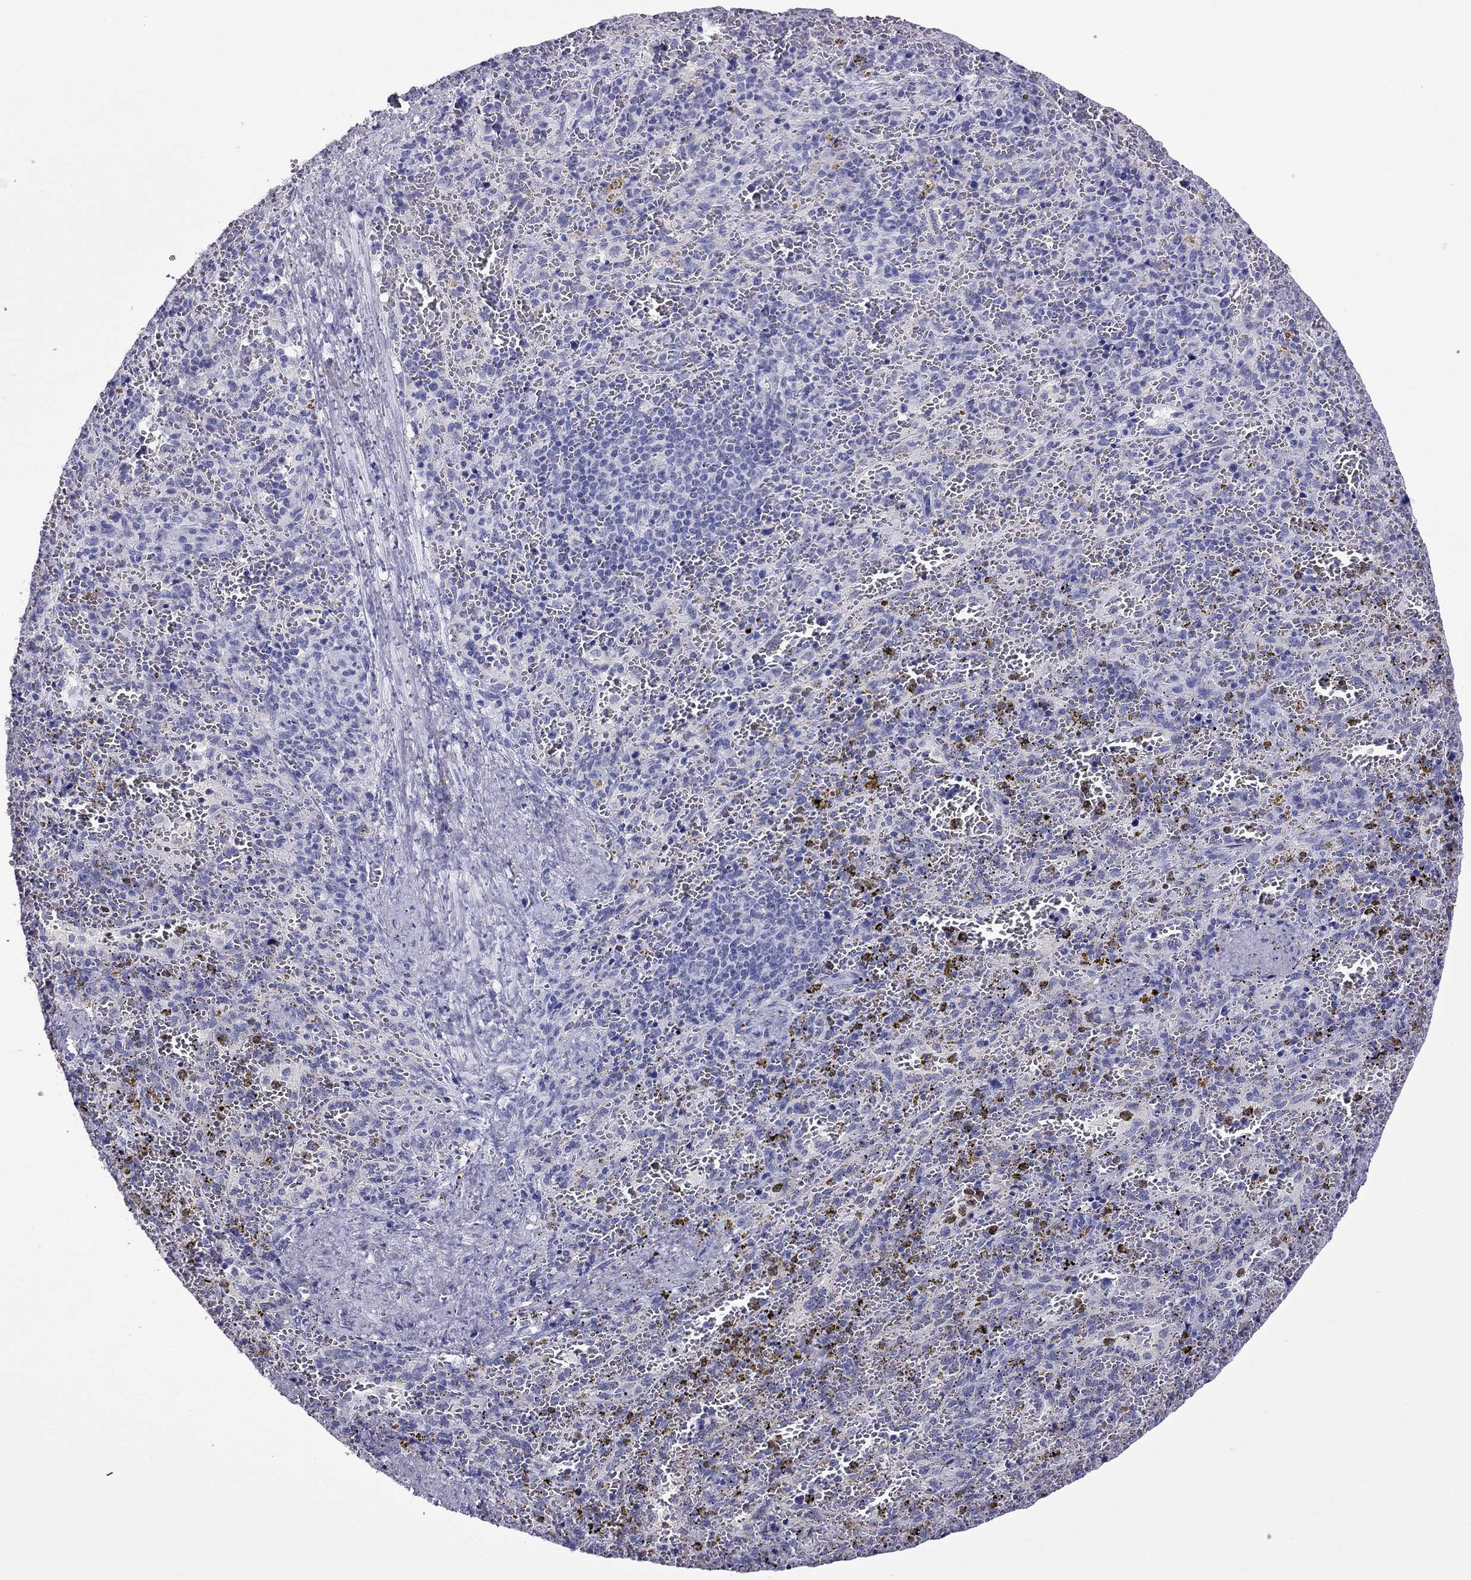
{"staining": {"intensity": "negative", "quantity": "none", "location": "none"}, "tissue": "spleen", "cell_type": "Cells in red pulp", "image_type": "normal", "snomed": [{"axis": "morphology", "description": "Normal tissue, NOS"}, {"axis": "topography", "description": "Spleen"}], "caption": "The photomicrograph shows no significant positivity in cells in red pulp of spleen. The staining was performed using DAB (3,3'-diaminobenzidine) to visualize the protein expression in brown, while the nuclei were stained in blue with hematoxylin (Magnification: 20x).", "gene": "TTLL13", "patient": {"sex": "female", "age": 50}}